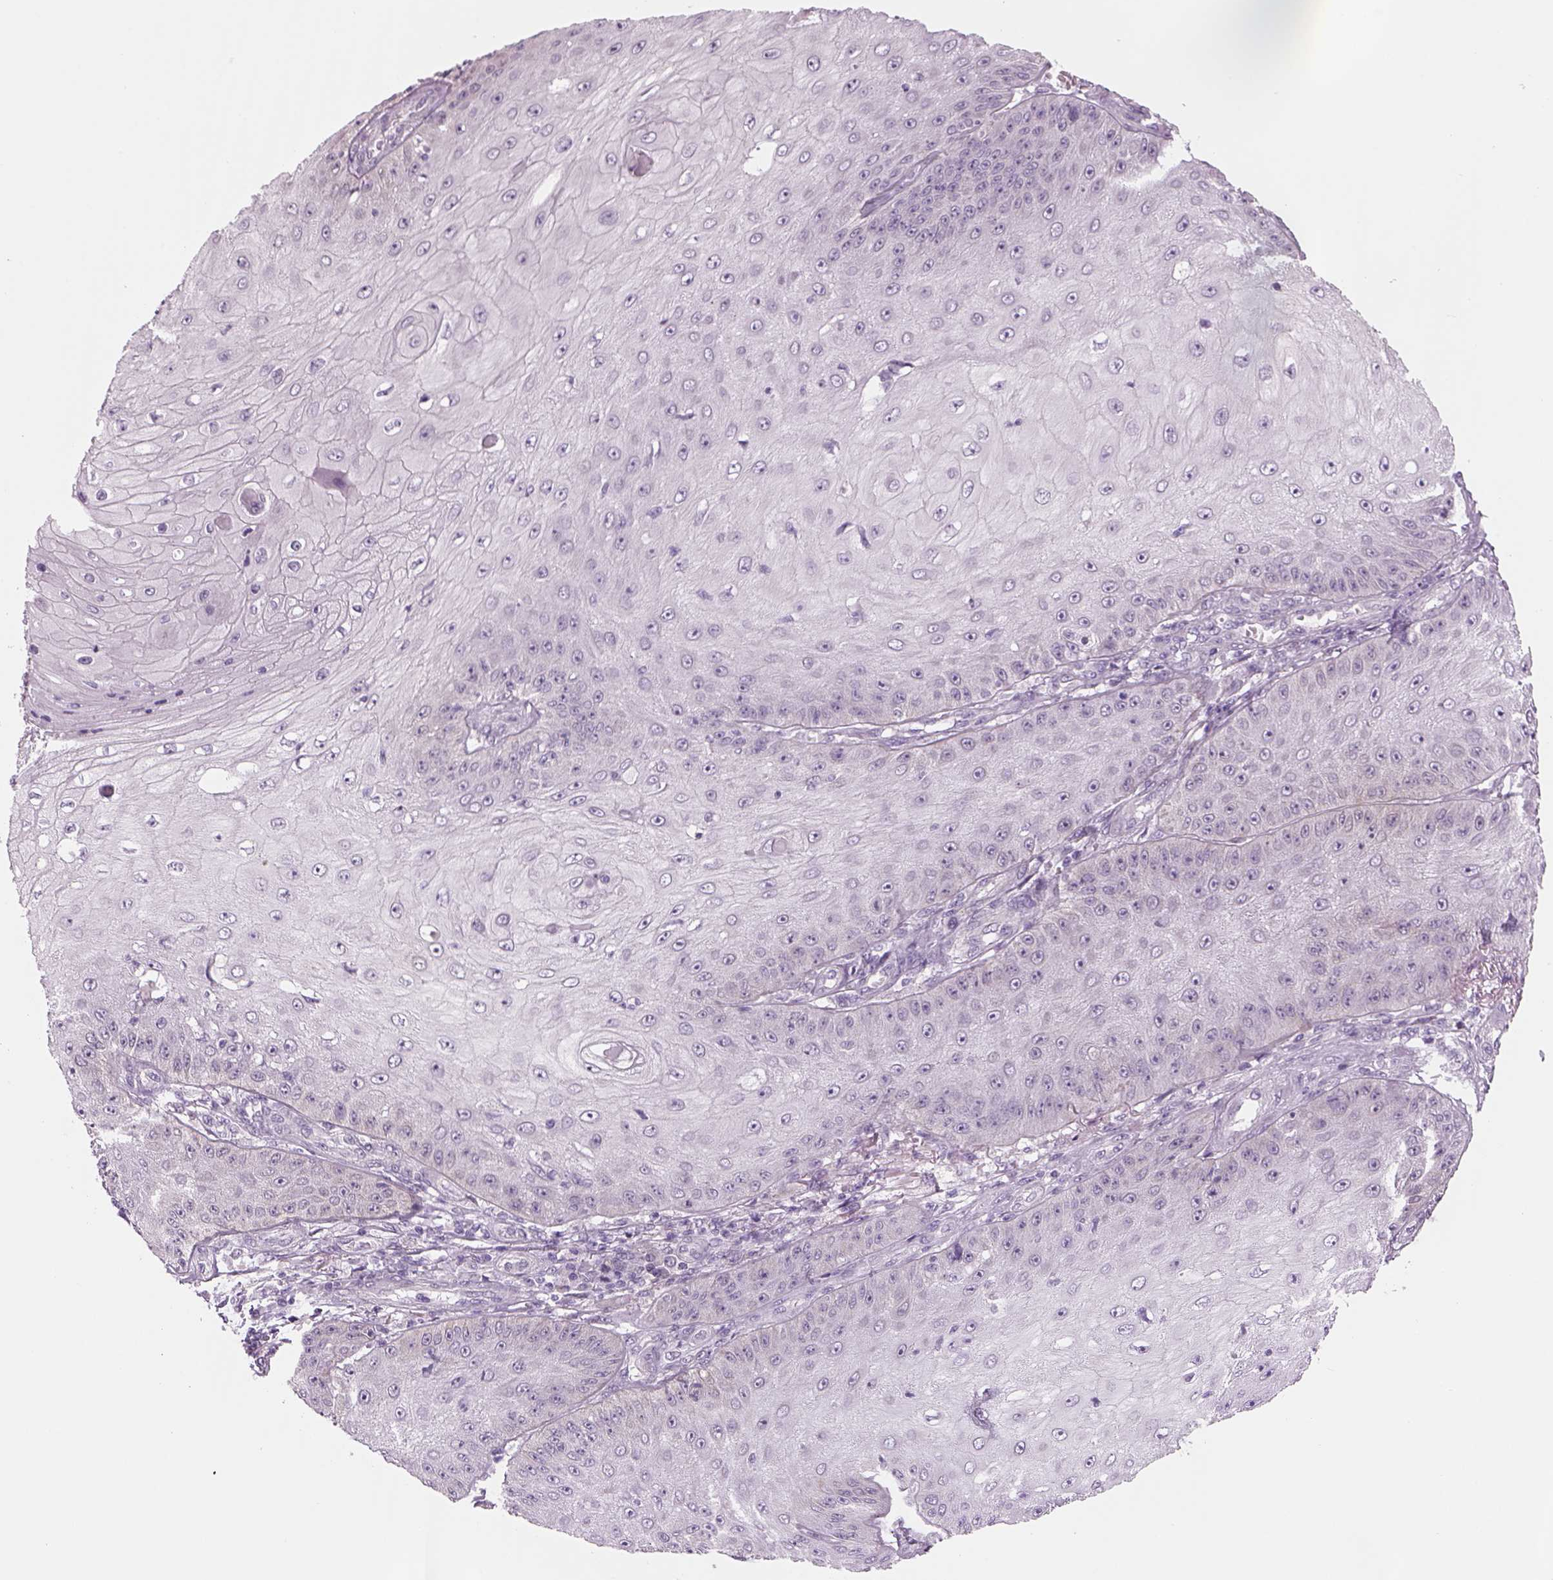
{"staining": {"intensity": "negative", "quantity": "none", "location": "none"}, "tissue": "skin cancer", "cell_type": "Tumor cells", "image_type": "cancer", "snomed": [{"axis": "morphology", "description": "Squamous cell carcinoma, NOS"}, {"axis": "topography", "description": "Skin"}], "caption": "The micrograph exhibits no staining of tumor cells in skin cancer.", "gene": "KCNMB4", "patient": {"sex": "male", "age": 70}}